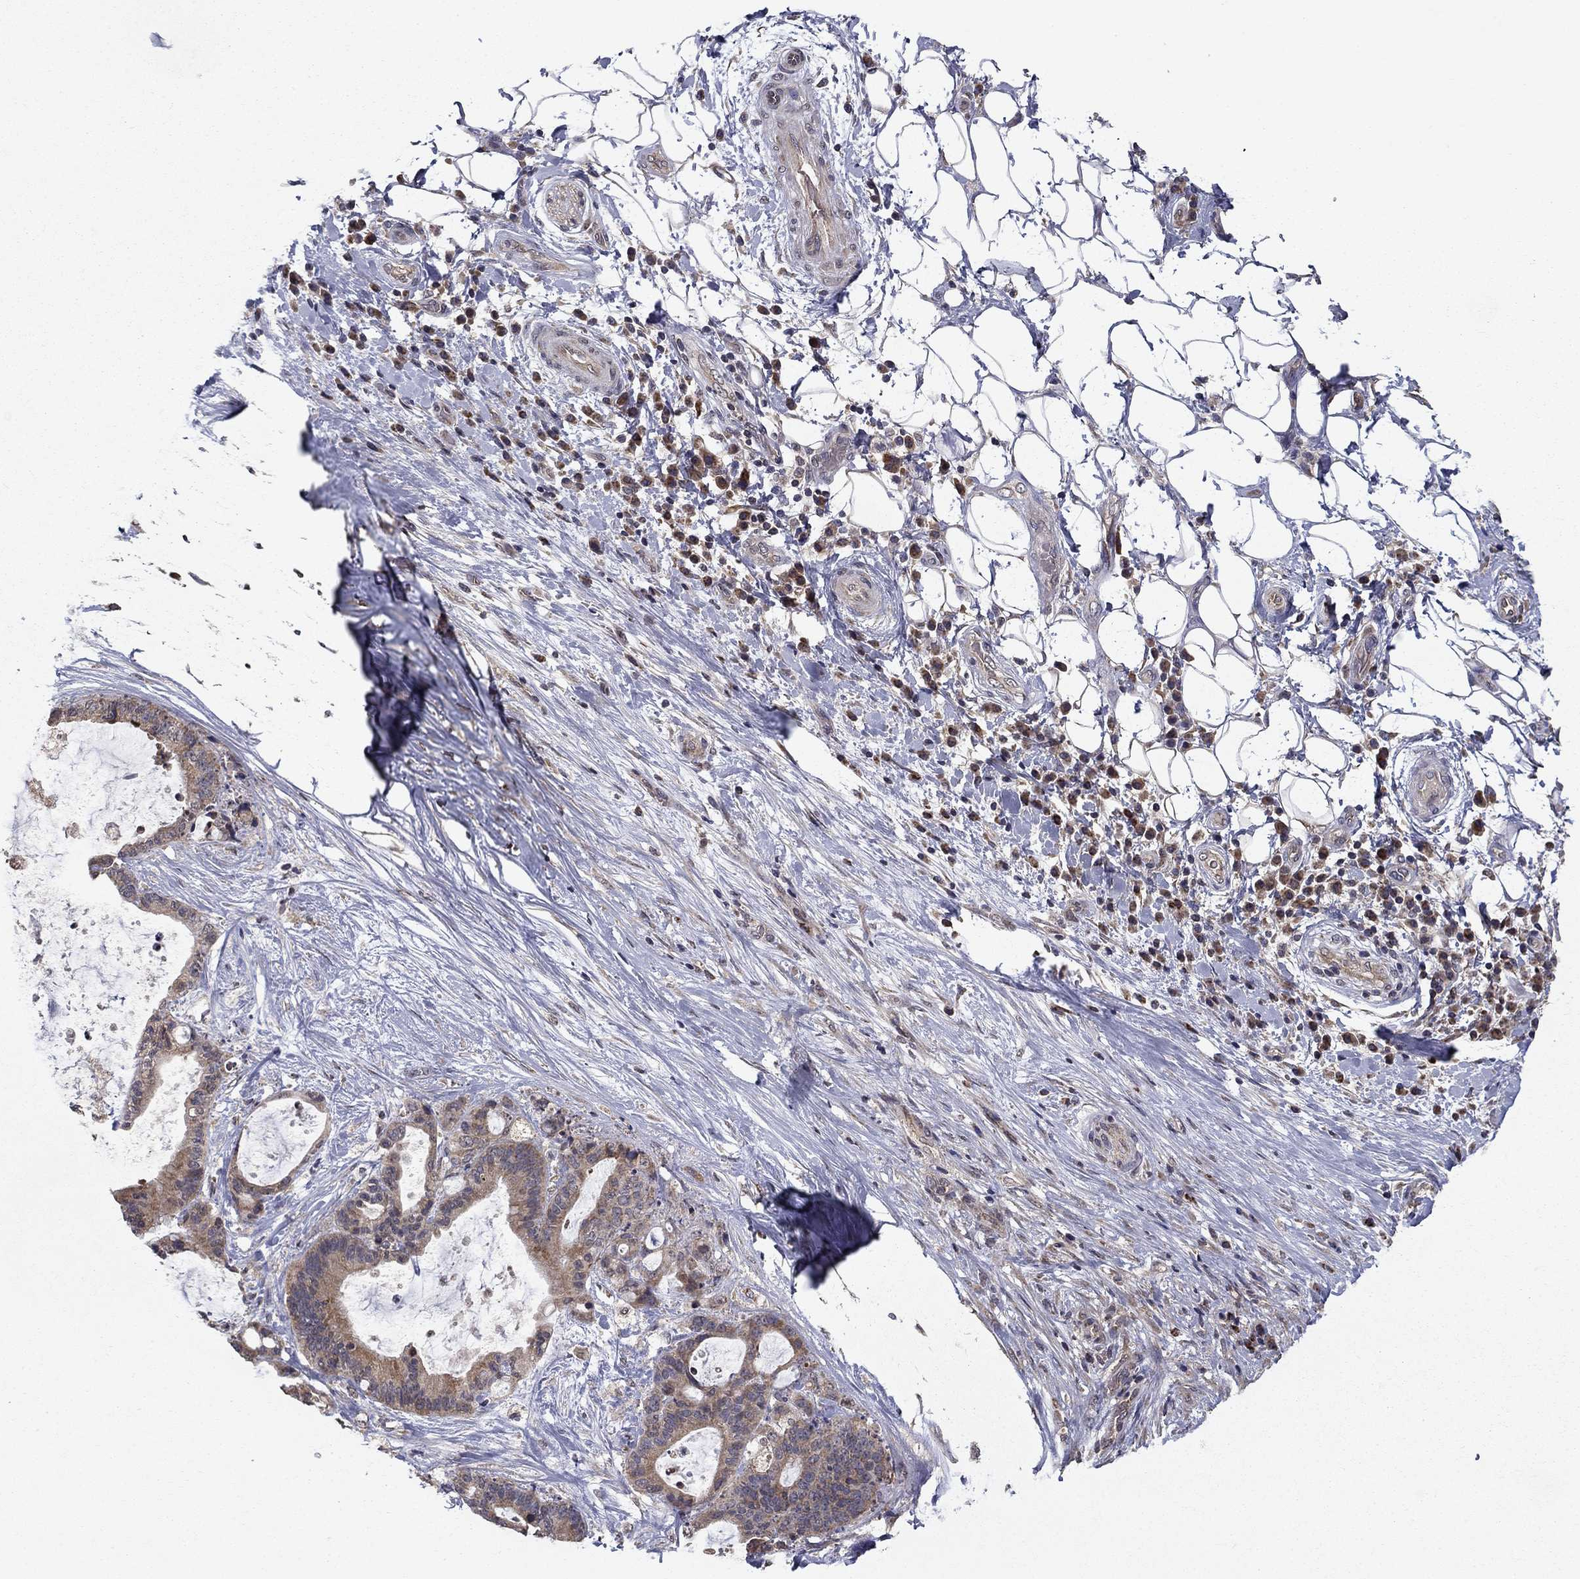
{"staining": {"intensity": "weak", "quantity": ">75%", "location": "cytoplasmic/membranous"}, "tissue": "liver cancer", "cell_type": "Tumor cells", "image_type": "cancer", "snomed": [{"axis": "morphology", "description": "Cholangiocarcinoma"}, {"axis": "topography", "description": "Liver"}], "caption": "Liver cancer stained with IHC shows weak cytoplasmic/membranous staining in approximately >75% of tumor cells. Using DAB (brown) and hematoxylin (blue) stains, captured at high magnification using brightfield microscopy.", "gene": "SLC2A13", "patient": {"sex": "female", "age": 73}}